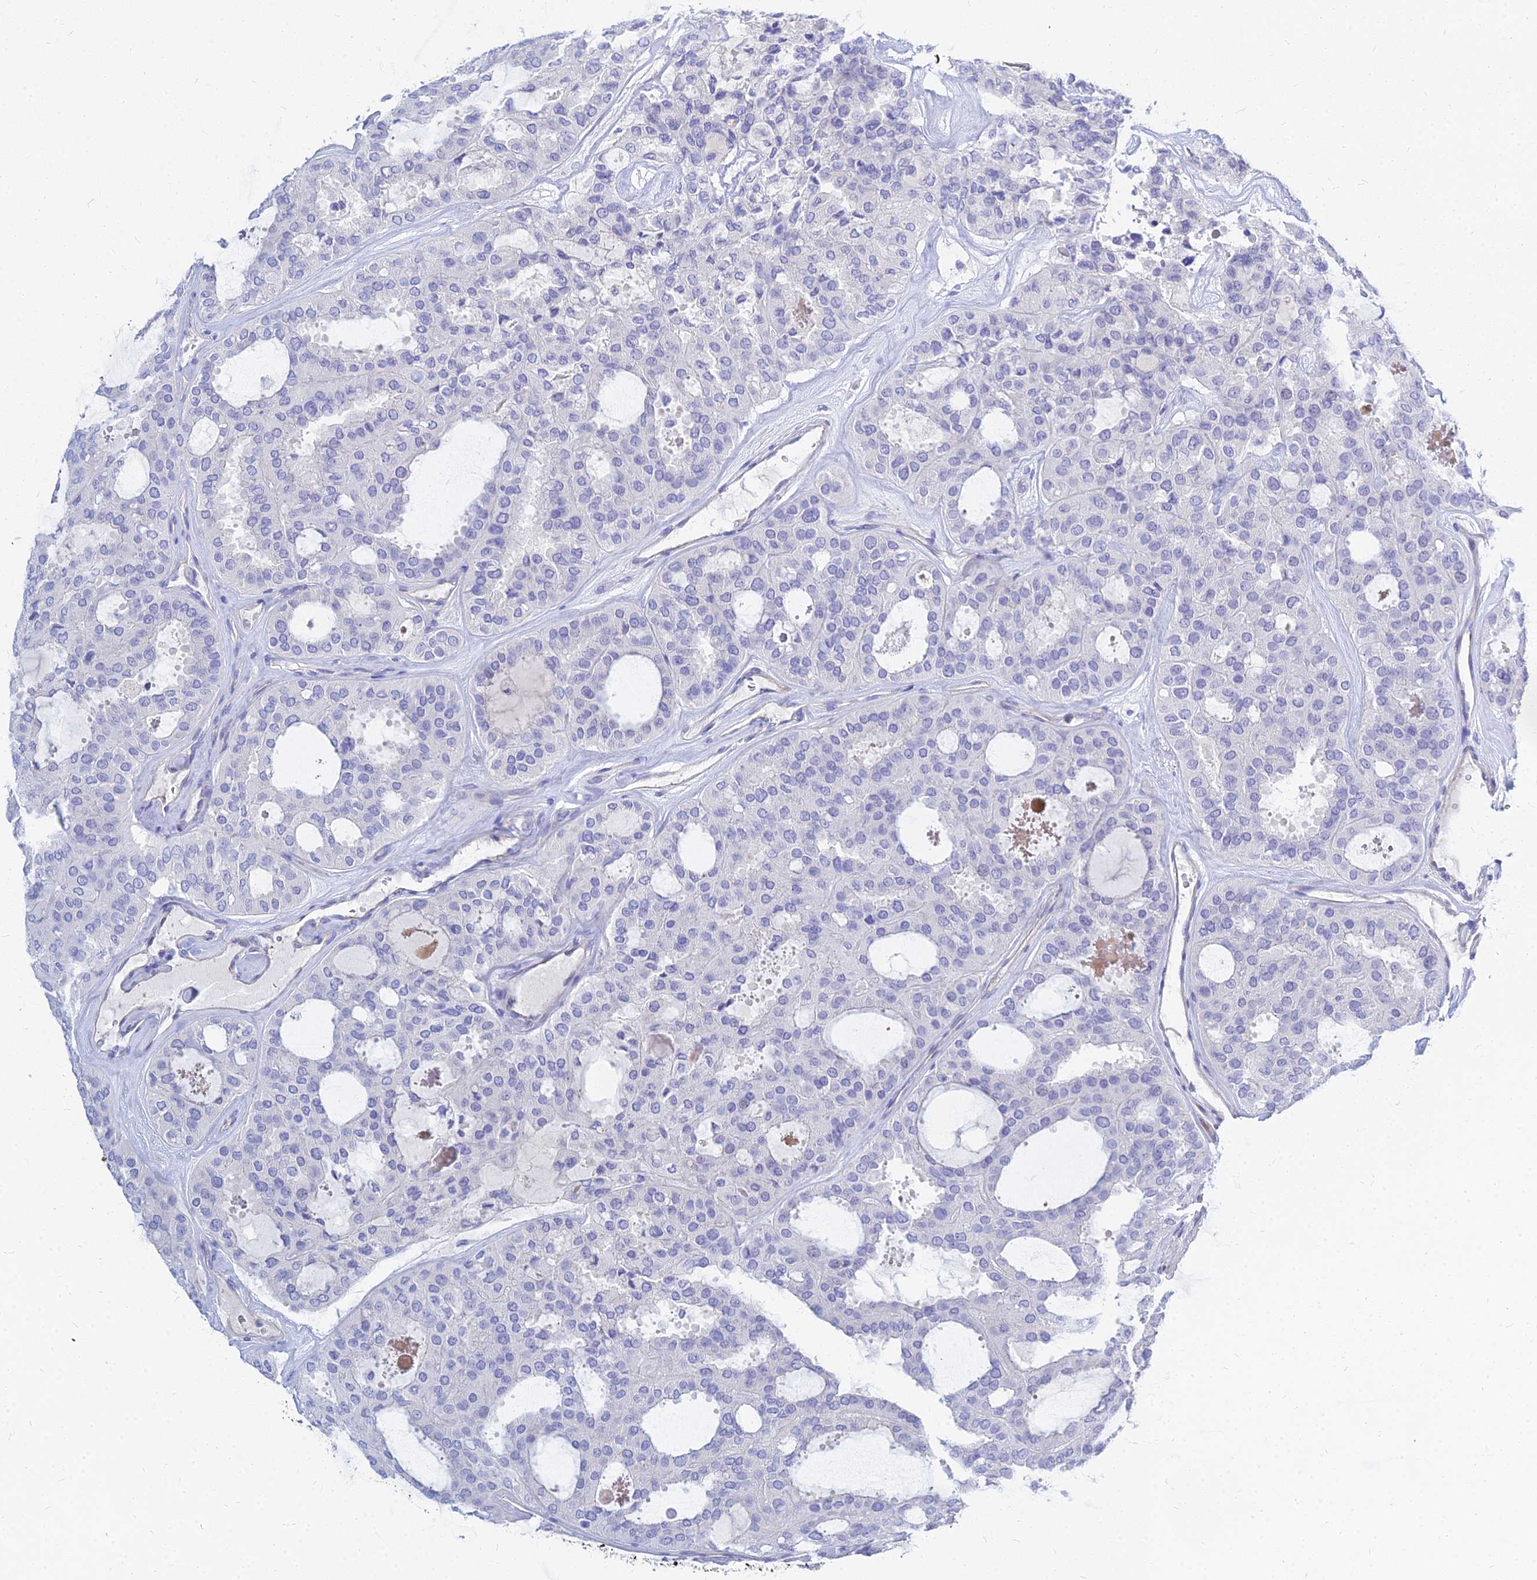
{"staining": {"intensity": "negative", "quantity": "none", "location": "none"}, "tissue": "thyroid cancer", "cell_type": "Tumor cells", "image_type": "cancer", "snomed": [{"axis": "morphology", "description": "Follicular adenoma carcinoma, NOS"}, {"axis": "topography", "description": "Thyroid gland"}], "caption": "The micrograph shows no significant positivity in tumor cells of thyroid follicular adenoma carcinoma.", "gene": "ZNF552", "patient": {"sex": "male", "age": 75}}